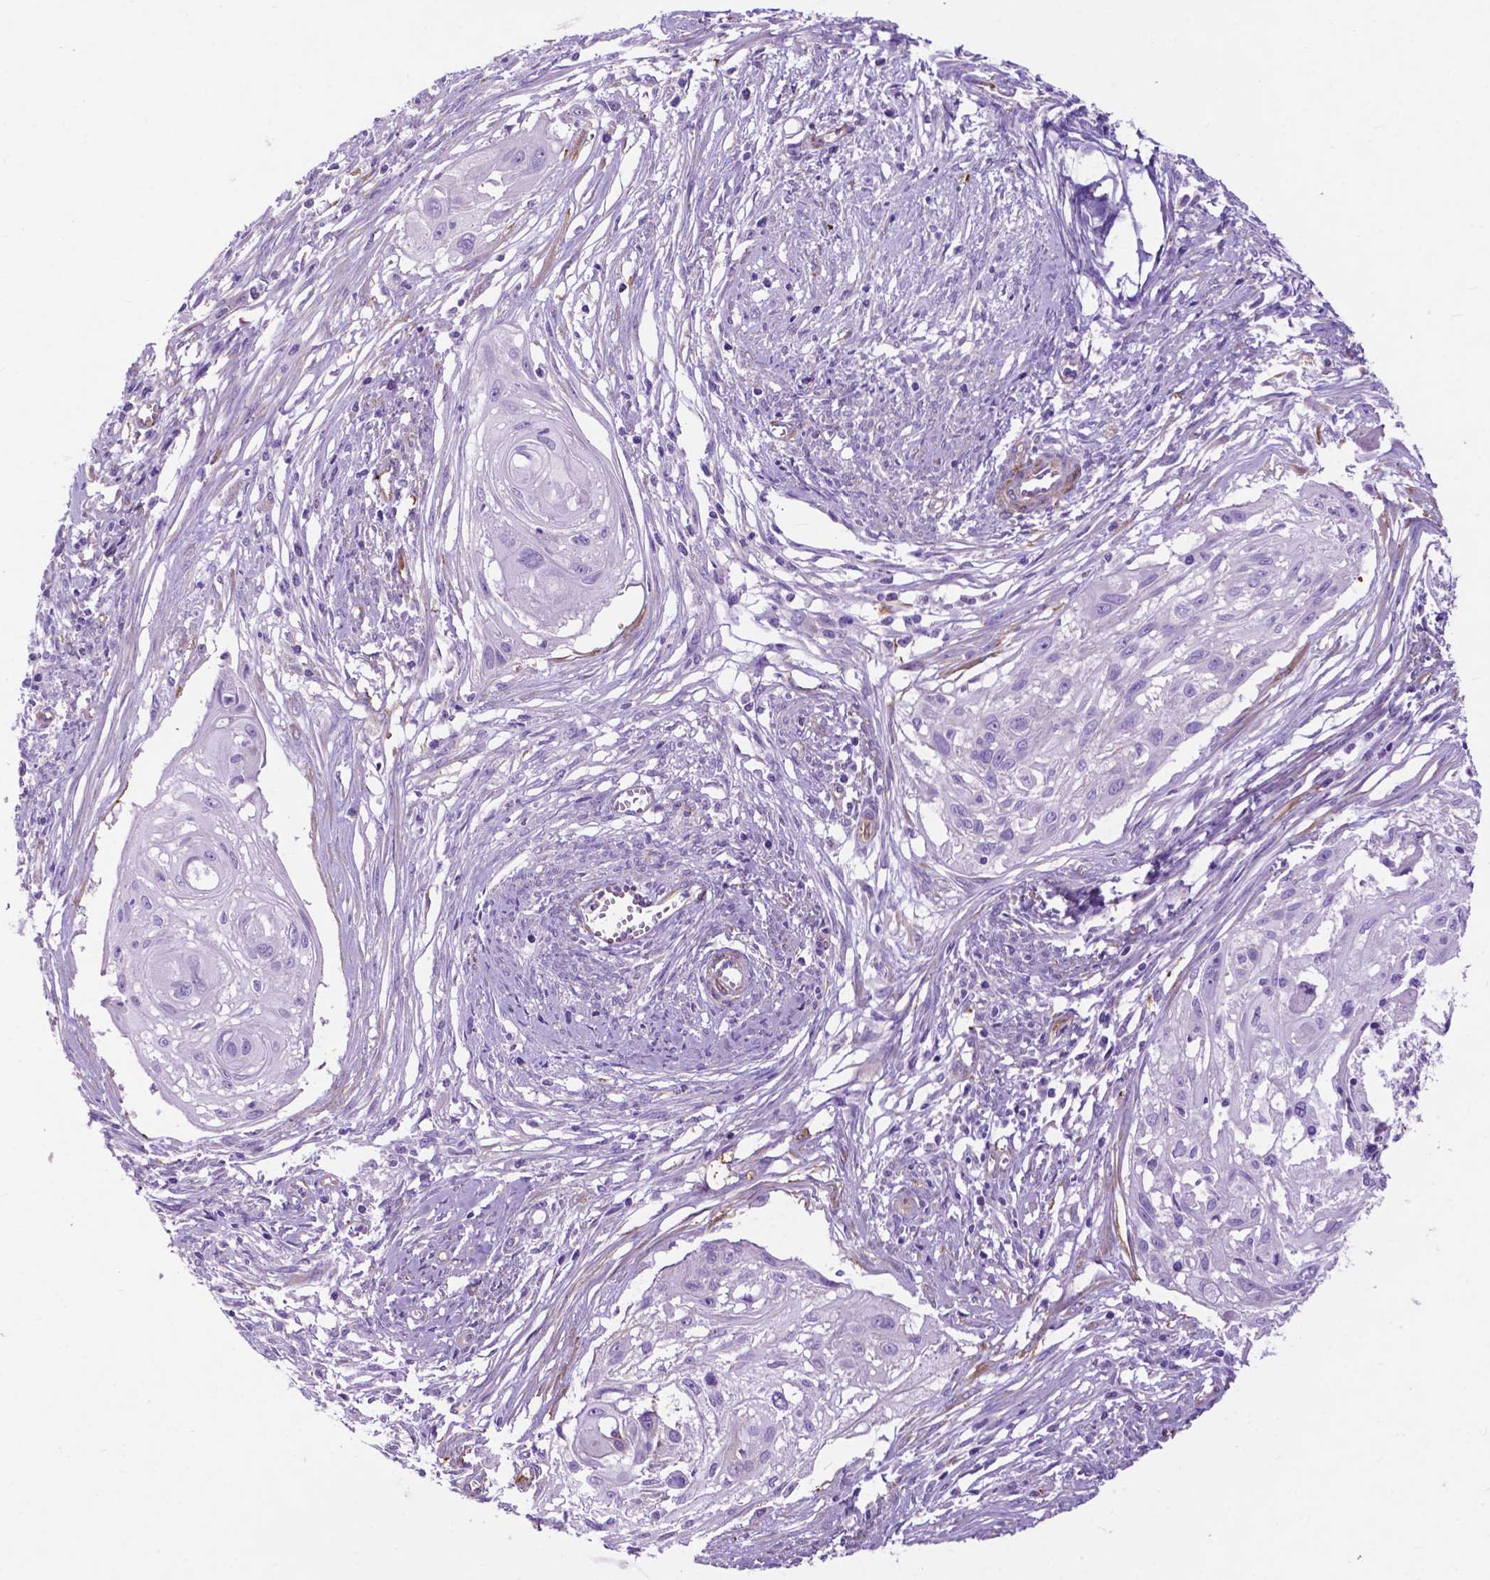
{"staining": {"intensity": "negative", "quantity": "none", "location": "none"}, "tissue": "cervical cancer", "cell_type": "Tumor cells", "image_type": "cancer", "snomed": [{"axis": "morphology", "description": "Squamous cell carcinoma, NOS"}, {"axis": "topography", "description": "Cervix"}], "caption": "Tumor cells show no significant protein expression in cervical cancer.", "gene": "PCDHA12", "patient": {"sex": "female", "age": 49}}